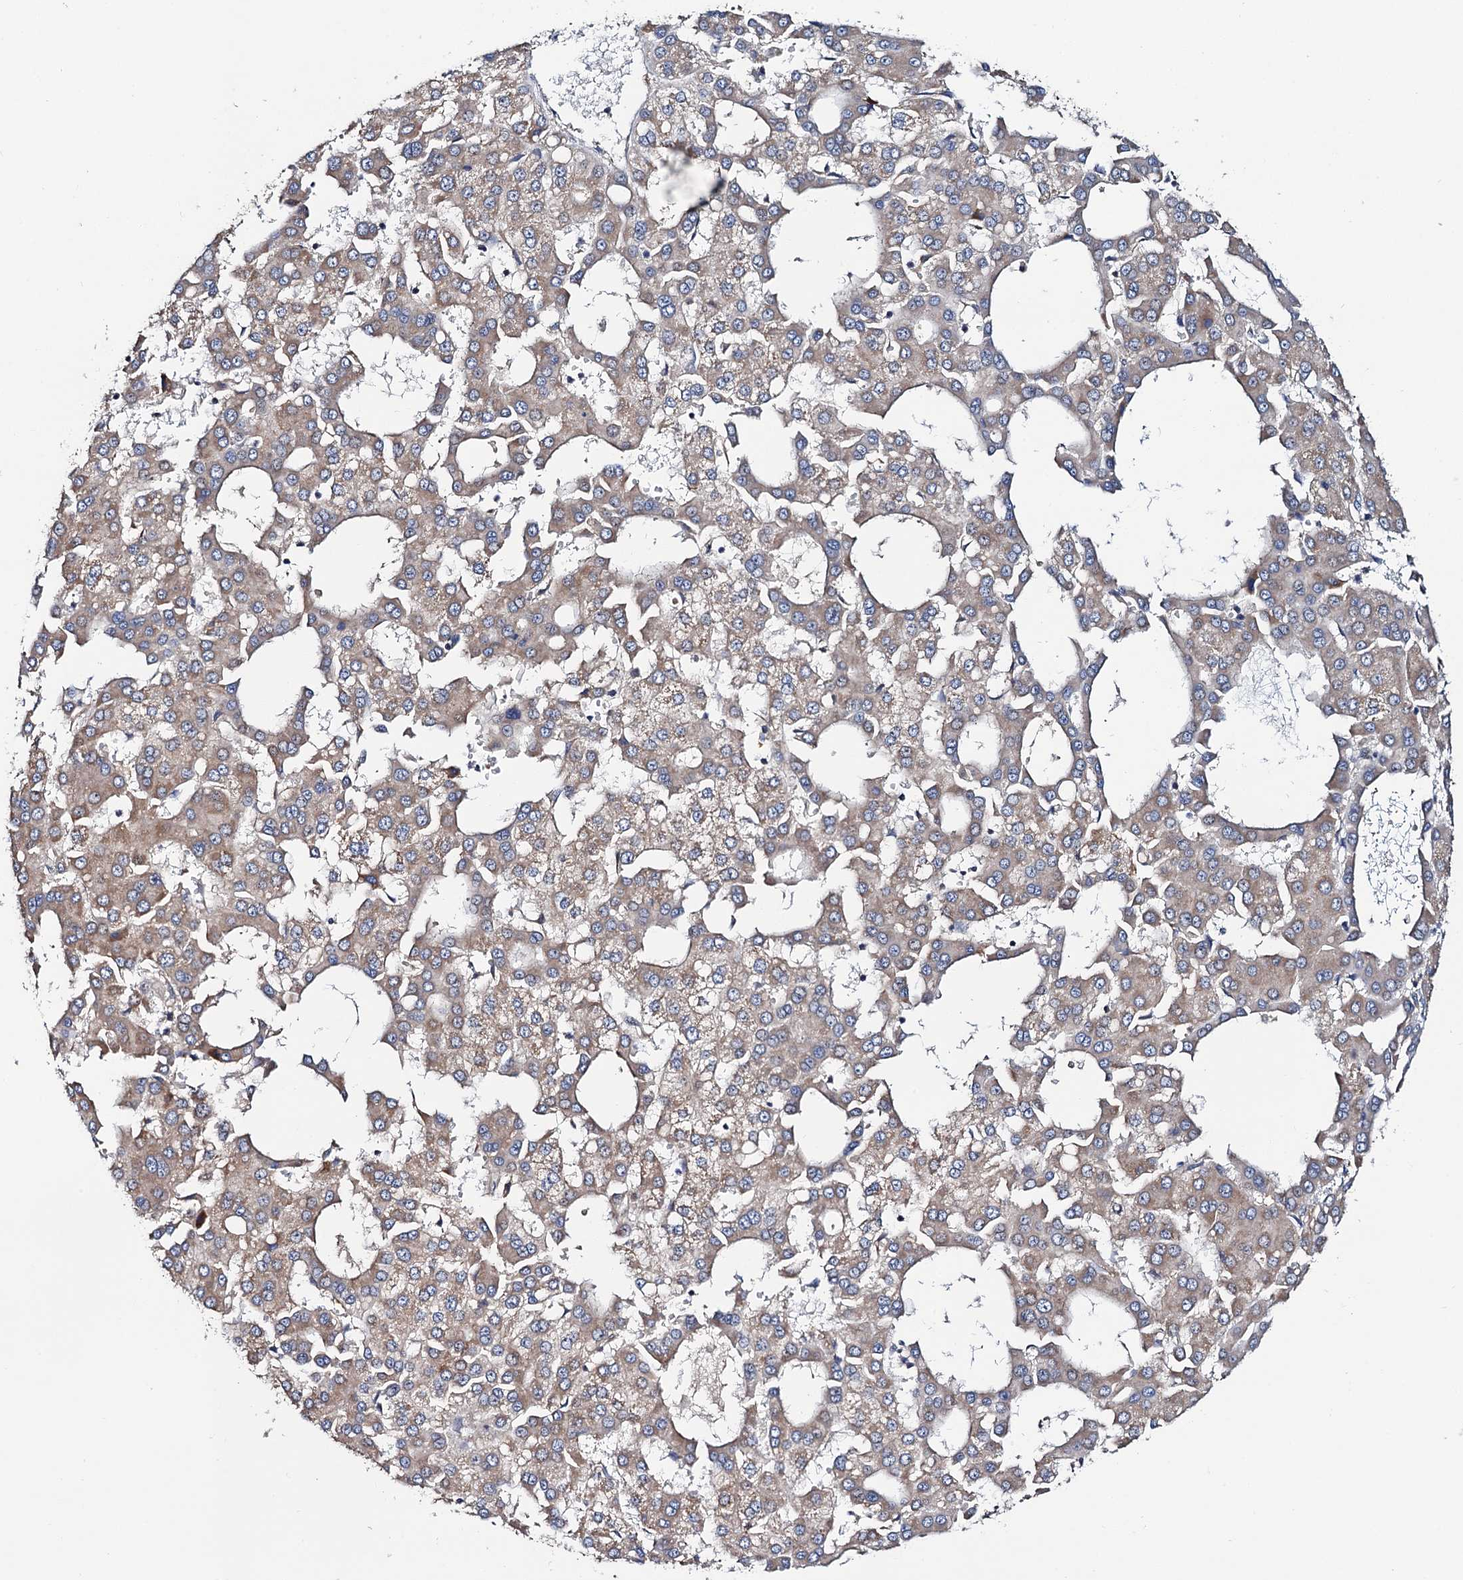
{"staining": {"intensity": "weak", "quantity": "25%-75%", "location": "cytoplasmic/membranous"}, "tissue": "liver cancer", "cell_type": "Tumor cells", "image_type": "cancer", "snomed": [{"axis": "morphology", "description": "Carcinoma, Hepatocellular, NOS"}, {"axis": "topography", "description": "Liver"}], "caption": "Tumor cells show weak cytoplasmic/membranous positivity in about 25%-75% of cells in liver cancer.", "gene": "TRMT112", "patient": {"sex": "male", "age": 47}}